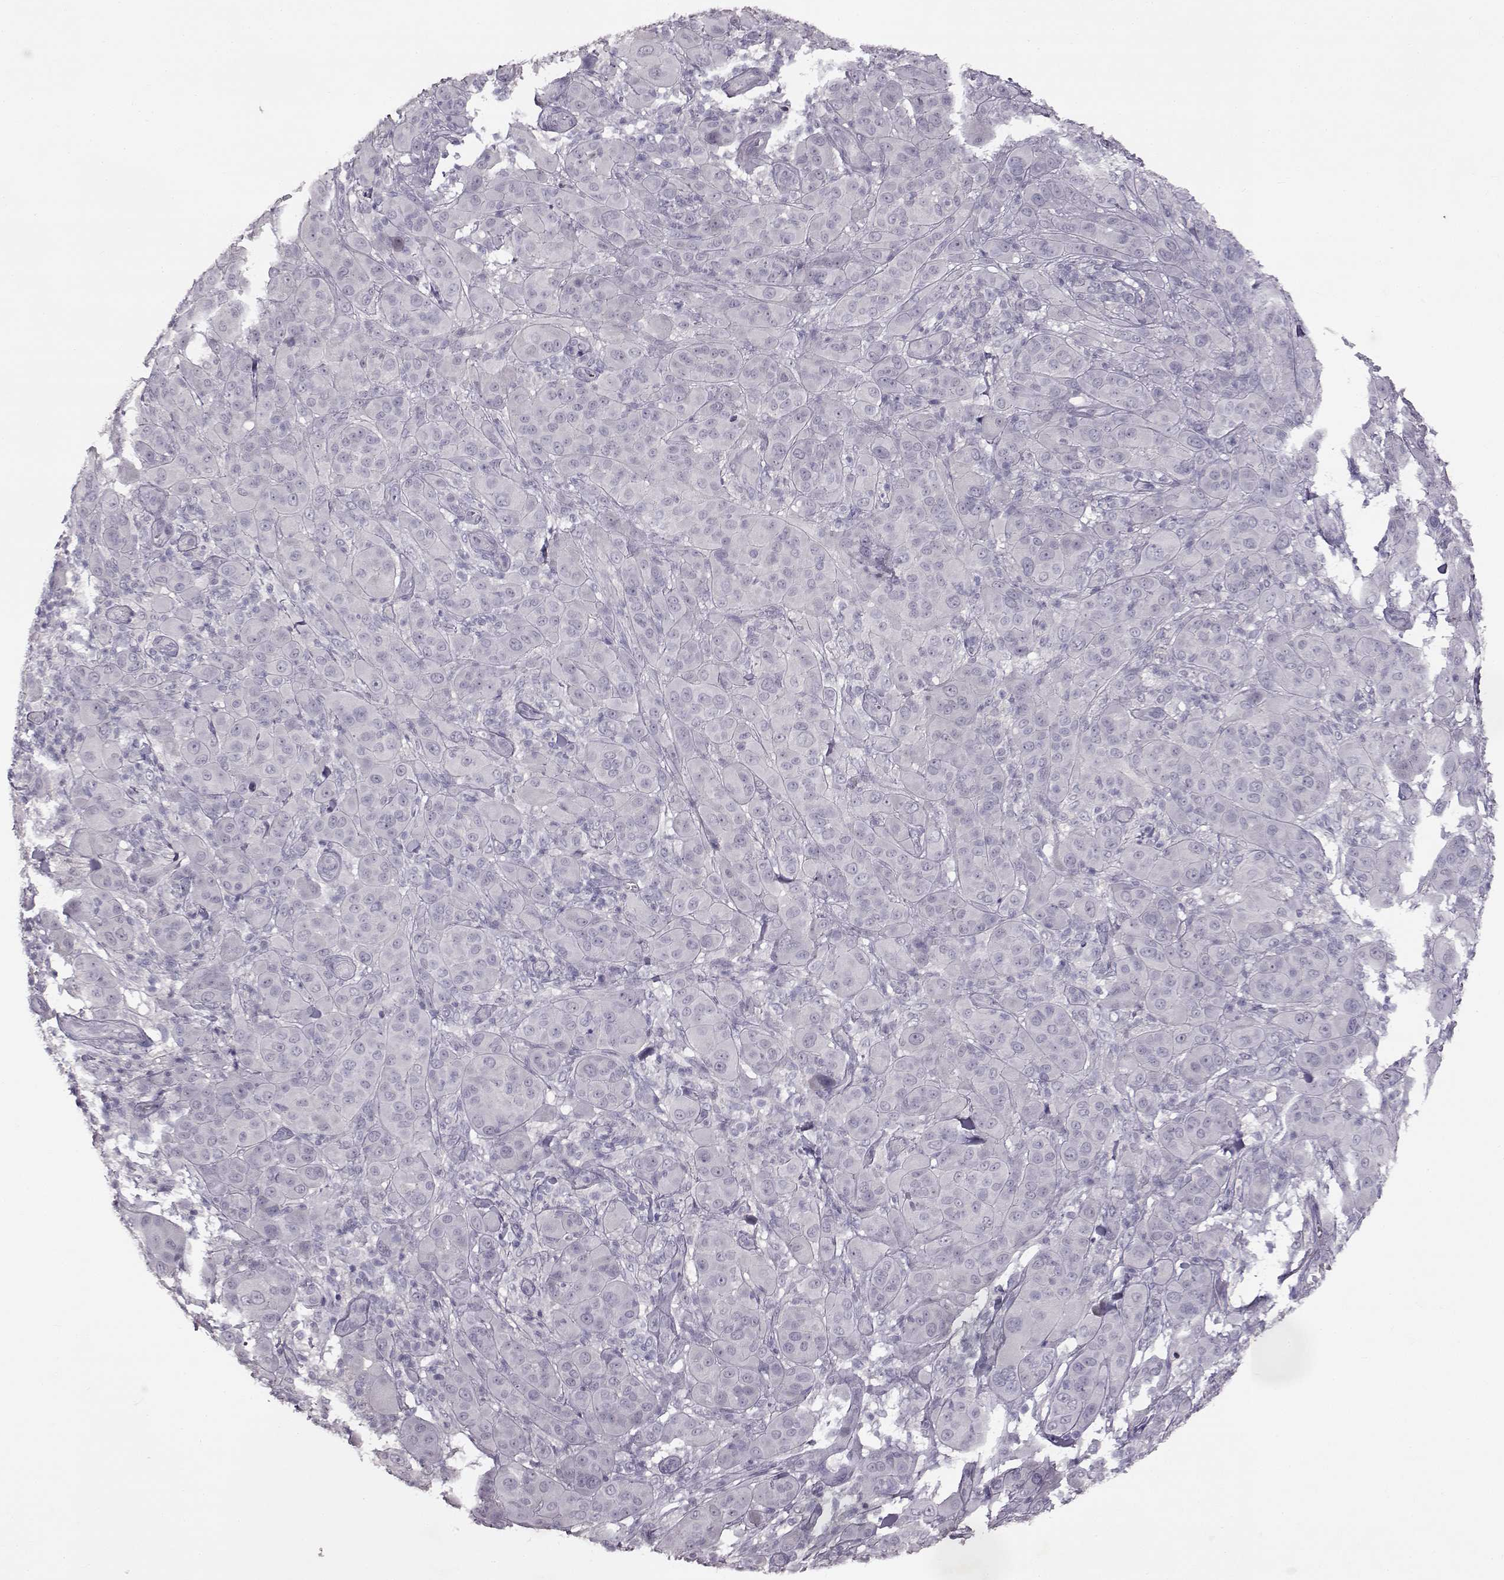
{"staining": {"intensity": "negative", "quantity": "none", "location": "none"}, "tissue": "melanoma", "cell_type": "Tumor cells", "image_type": "cancer", "snomed": [{"axis": "morphology", "description": "Malignant melanoma, NOS"}, {"axis": "topography", "description": "Skin"}], "caption": "An IHC histopathology image of malignant melanoma is shown. There is no staining in tumor cells of malignant melanoma. The staining is performed using DAB brown chromogen with nuclei counter-stained in using hematoxylin.", "gene": "SPAG17", "patient": {"sex": "female", "age": 87}}